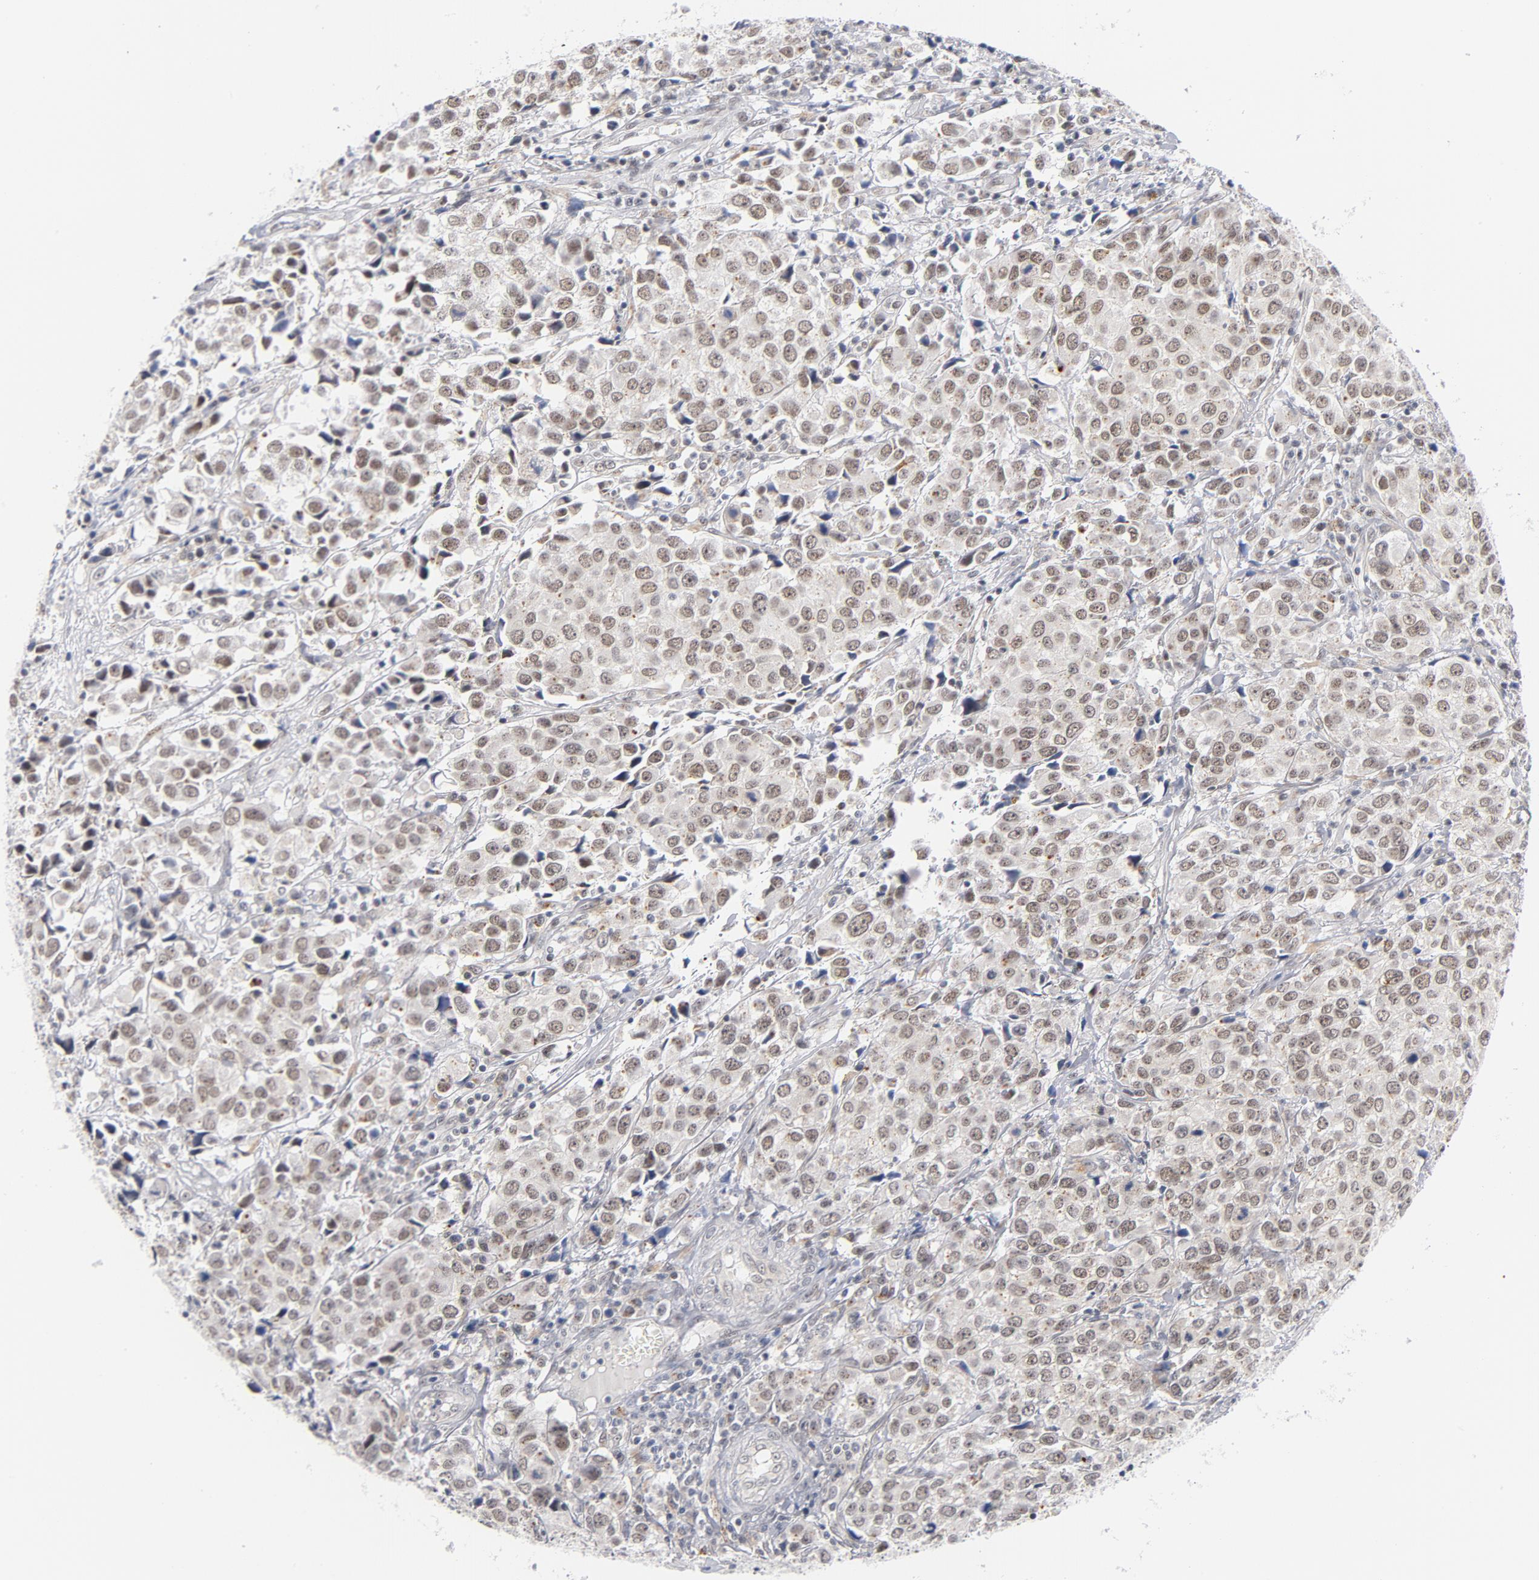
{"staining": {"intensity": "moderate", "quantity": ">75%", "location": "nuclear"}, "tissue": "urothelial cancer", "cell_type": "Tumor cells", "image_type": "cancer", "snomed": [{"axis": "morphology", "description": "Urothelial carcinoma, High grade"}, {"axis": "topography", "description": "Urinary bladder"}], "caption": "Urothelial carcinoma (high-grade) stained for a protein demonstrates moderate nuclear positivity in tumor cells.", "gene": "BAP1", "patient": {"sex": "female", "age": 75}}